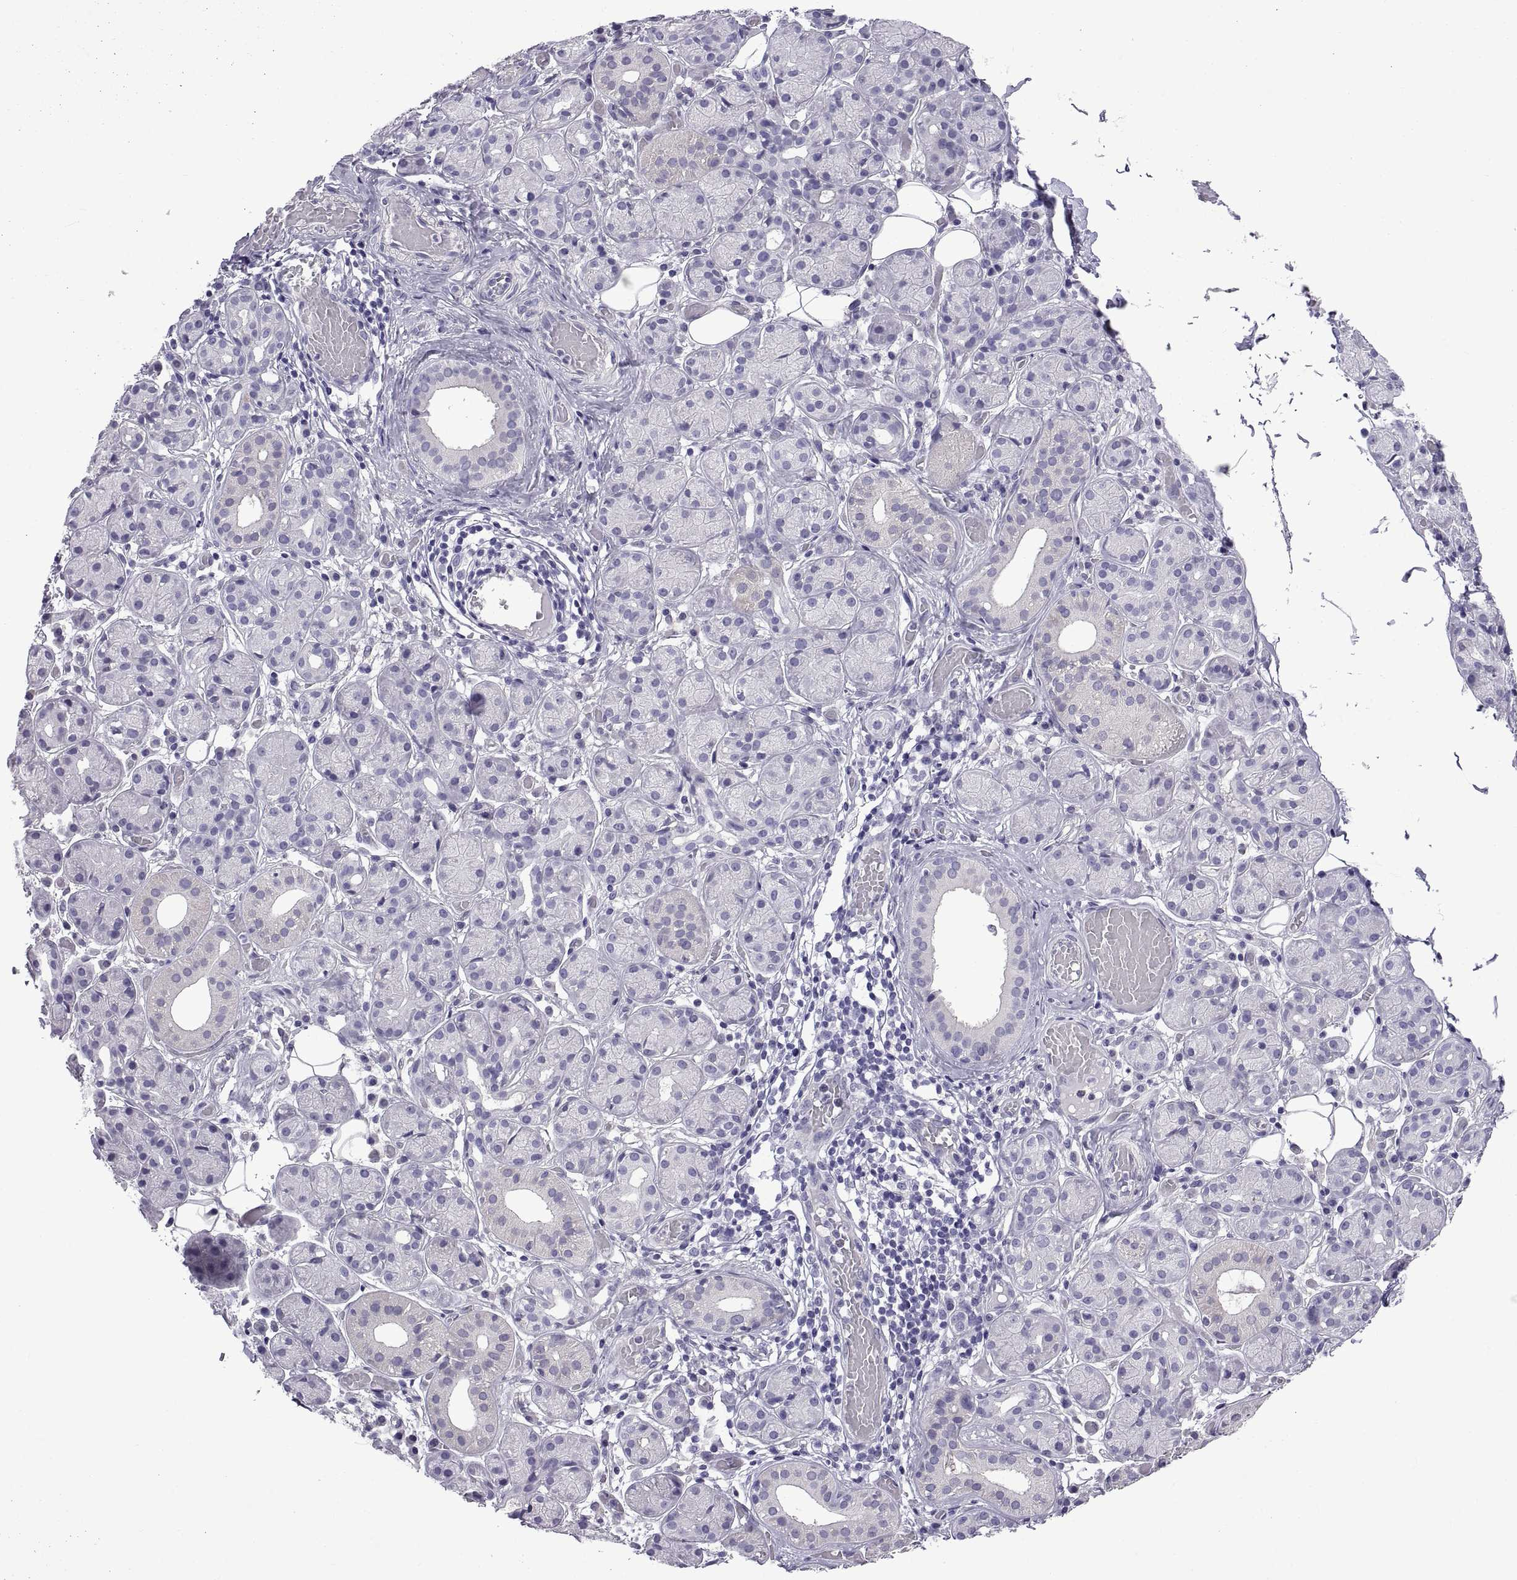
{"staining": {"intensity": "negative", "quantity": "none", "location": "none"}, "tissue": "salivary gland", "cell_type": "Glandular cells", "image_type": "normal", "snomed": [{"axis": "morphology", "description": "Normal tissue, NOS"}, {"axis": "topography", "description": "Salivary gland"}, {"axis": "topography", "description": "Peripheral nerve tissue"}], "caption": "A histopathology image of human salivary gland is negative for staining in glandular cells. (Immunohistochemistry (ihc), brightfield microscopy, high magnification).", "gene": "SPDYE10", "patient": {"sex": "male", "age": 71}}